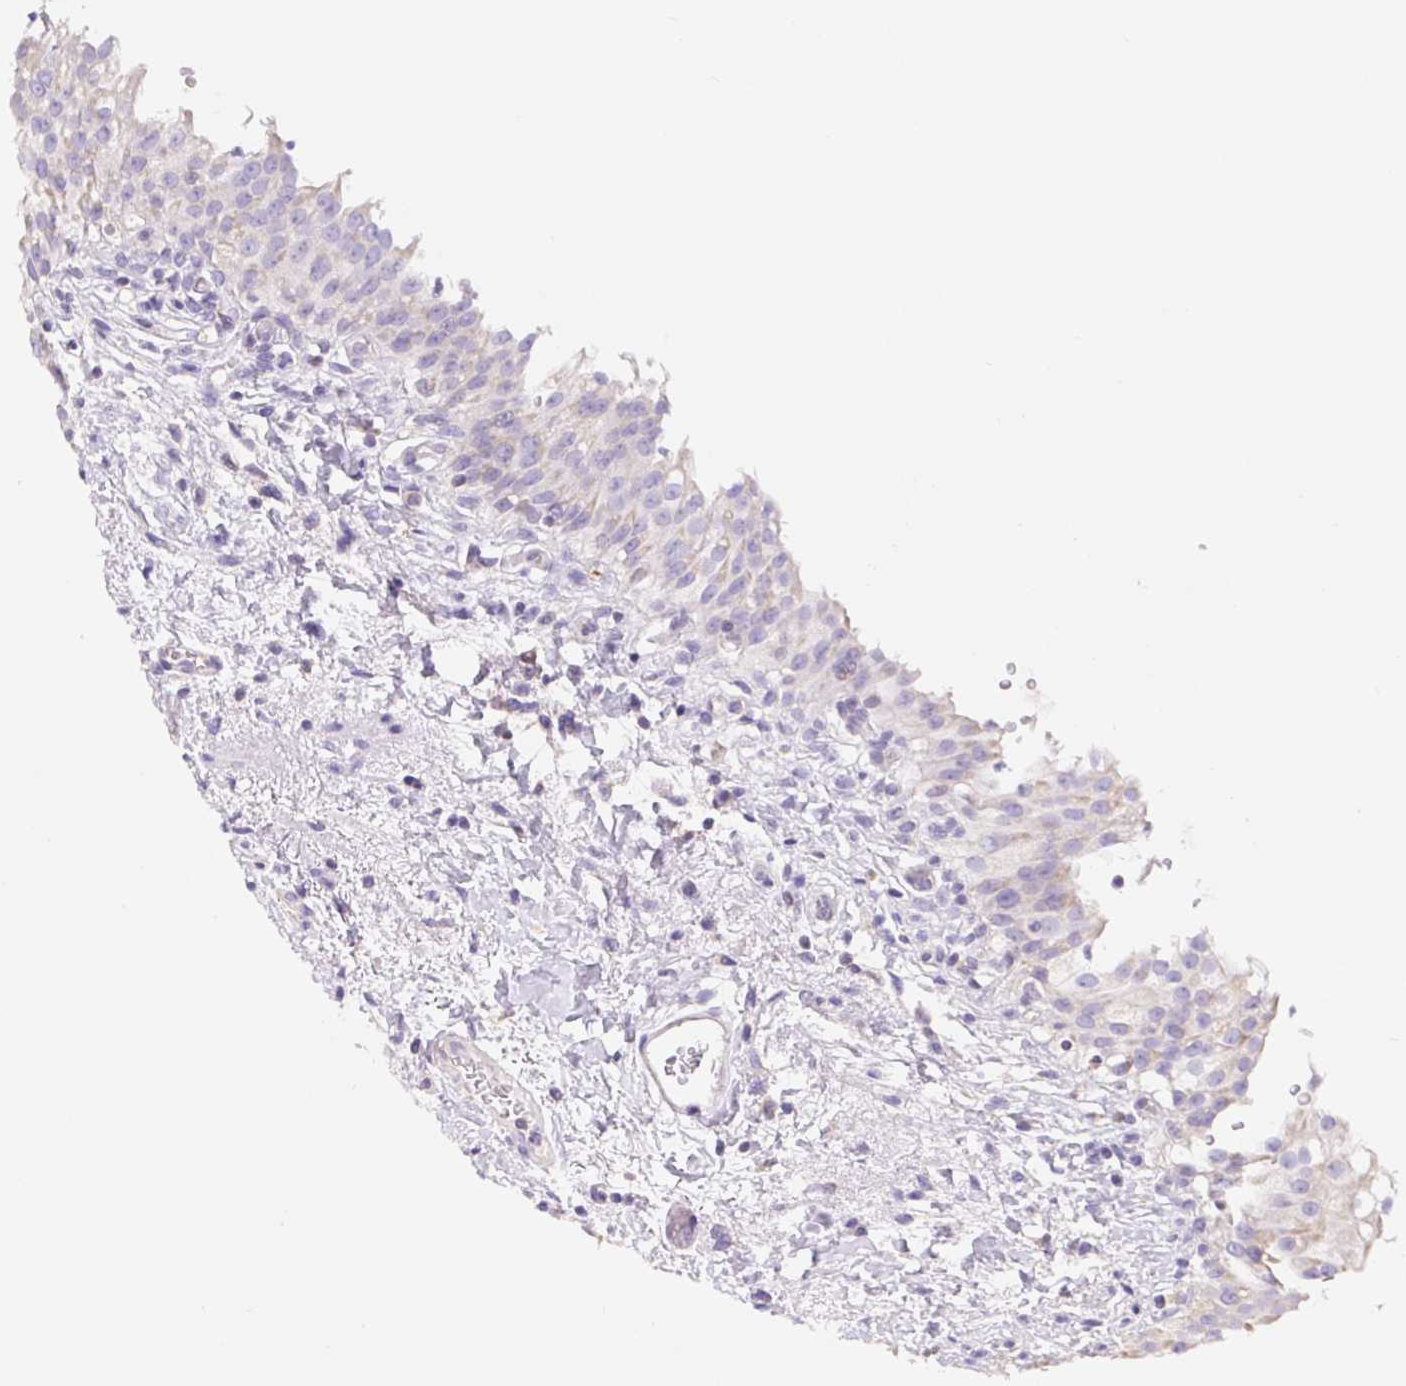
{"staining": {"intensity": "negative", "quantity": "none", "location": "none"}, "tissue": "urinary bladder", "cell_type": "Urothelial cells", "image_type": "normal", "snomed": [{"axis": "morphology", "description": "Normal tissue, NOS"}, {"axis": "topography", "description": "Urinary bladder"}, {"axis": "topography", "description": "Peripheral nerve tissue"}], "caption": "Urothelial cells show no significant staining in unremarkable urinary bladder. The staining is performed using DAB (3,3'-diaminobenzidine) brown chromogen with nuclei counter-stained in using hematoxylin.", "gene": "FKBP6", "patient": {"sex": "female", "age": 60}}